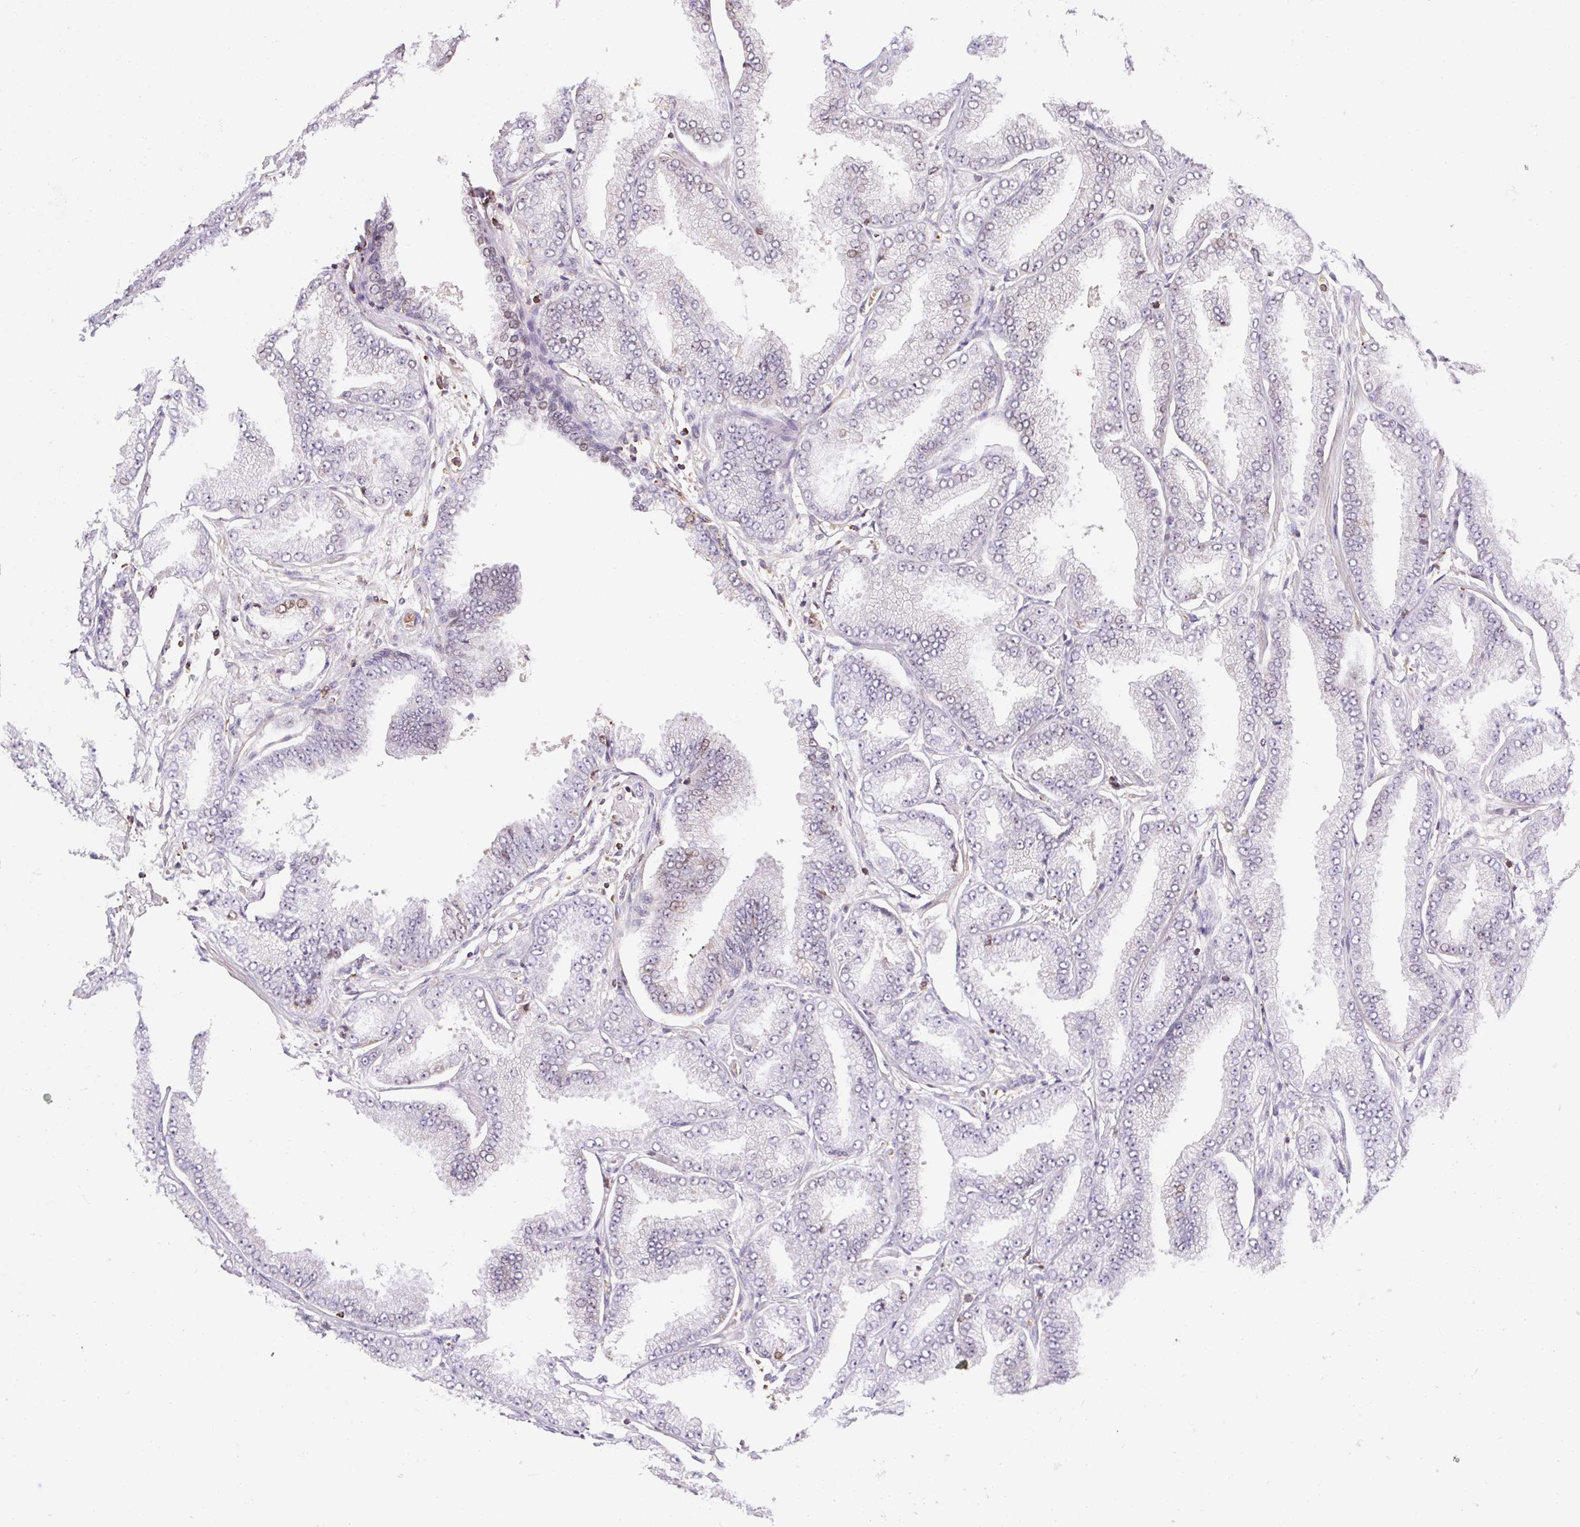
{"staining": {"intensity": "negative", "quantity": "none", "location": "none"}, "tissue": "prostate cancer", "cell_type": "Tumor cells", "image_type": "cancer", "snomed": [{"axis": "morphology", "description": "Adenocarcinoma, Low grade"}, {"axis": "topography", "description": "Prostate"}], "caption": "The histopathology image displays no significant positivity in tumor cells of prostate low-grade adenocarcinoma. The staining was performed using DAB (3,3'-diaminobenzidine) to visualize the protein expression in brown, while the nuclei were stained in blue with hematoxylin (Magnification: 20x).", "gene": "TPRG1", "patient": {"sex": "male", "age": 55}}